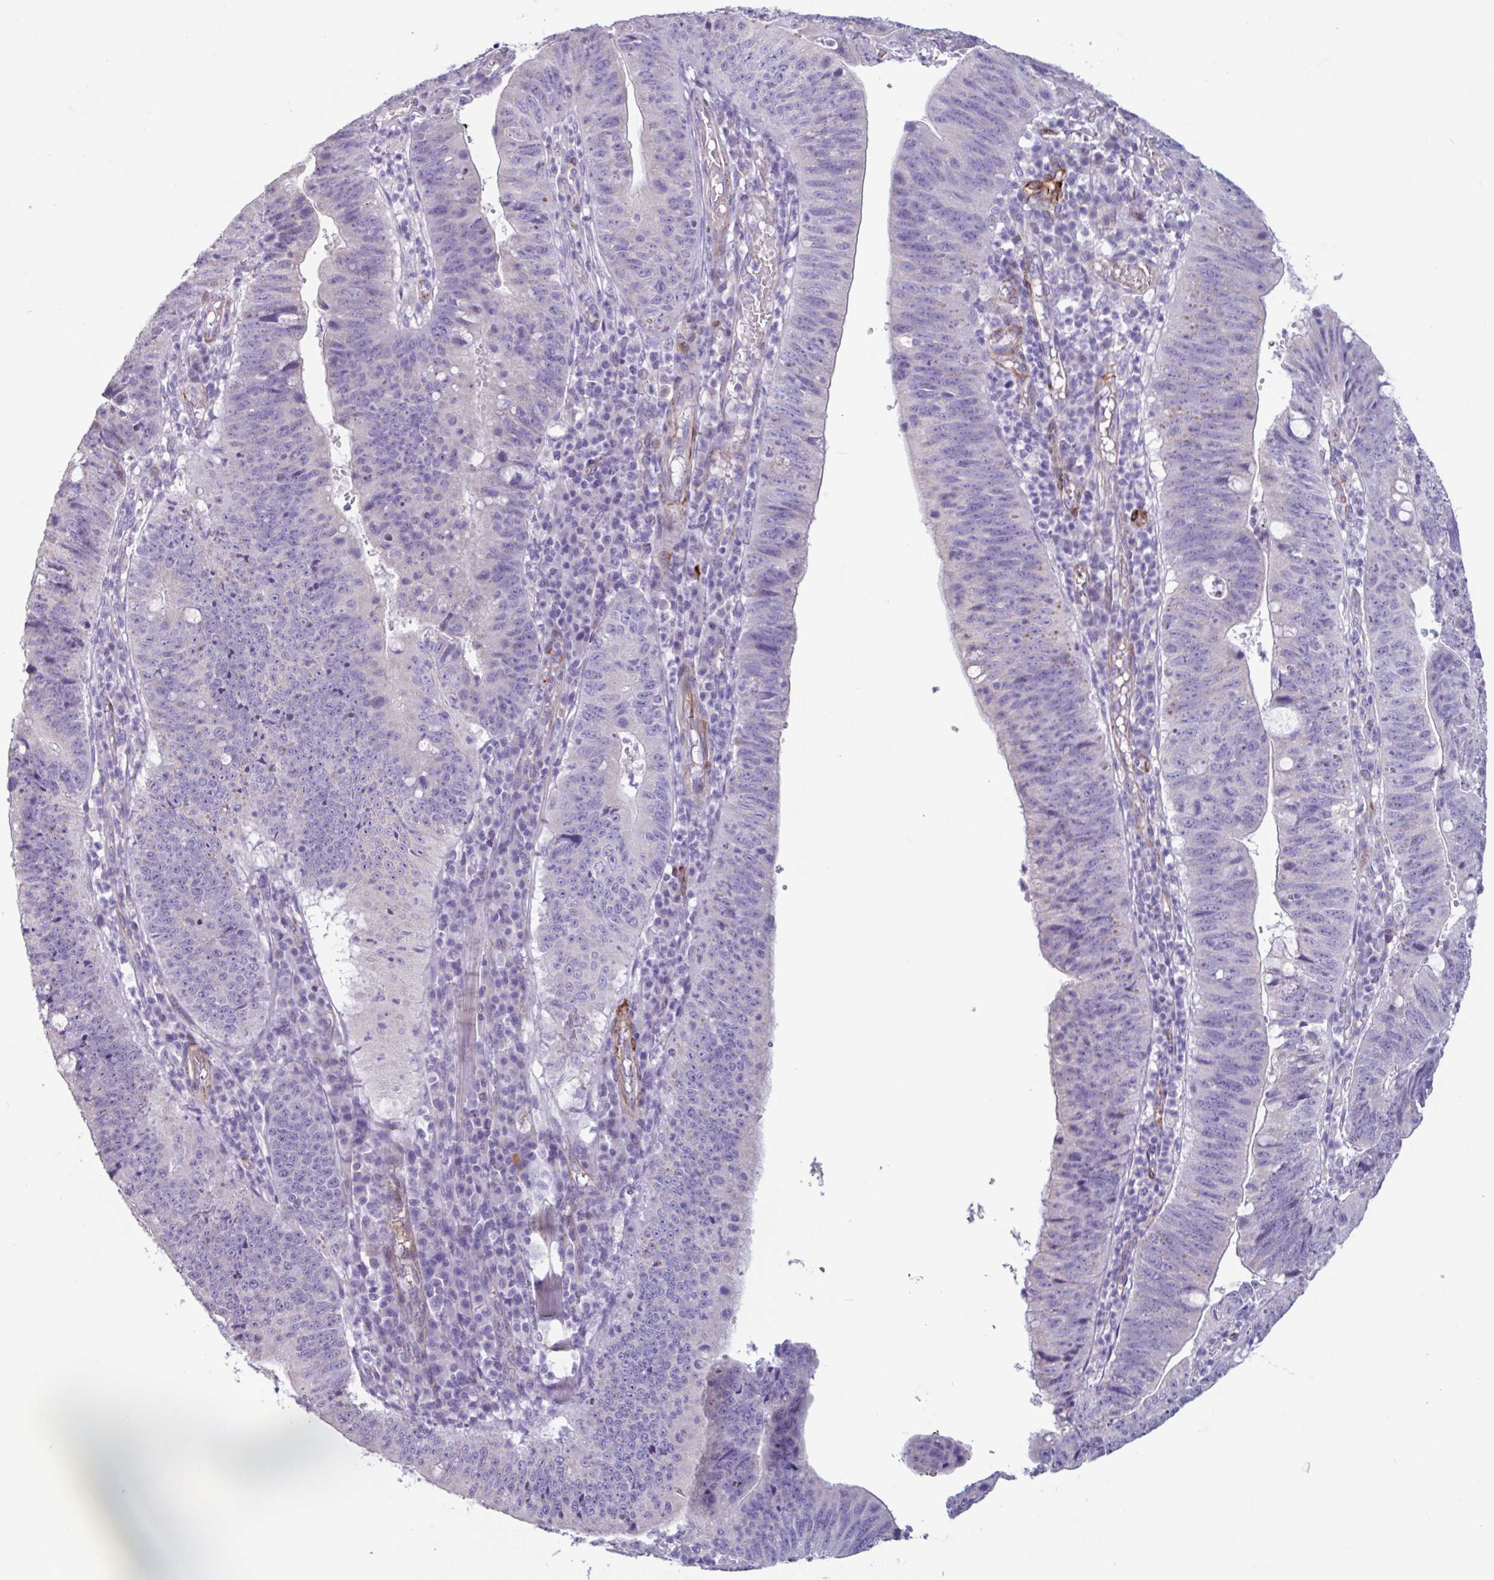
{"staining": {"intensity": "negative", "quantity": "none", "location": "none"}, "tissue": "stomach cancer", "cell_type": "Tumor cells", "image_type": "cancer", "snomed": [{"axis": "morphology", "description": "Adenocarcinoma, NOS"}, {"axis": "topography", "description": "Stomach"}], "caption": "A photomicrograph of stomach cancer (adenocarcinoma) stained for a protein exhibits no brown staining in tumor cells.", "gene": "BTD", "patient": {"sex": "male", "age": 59}}